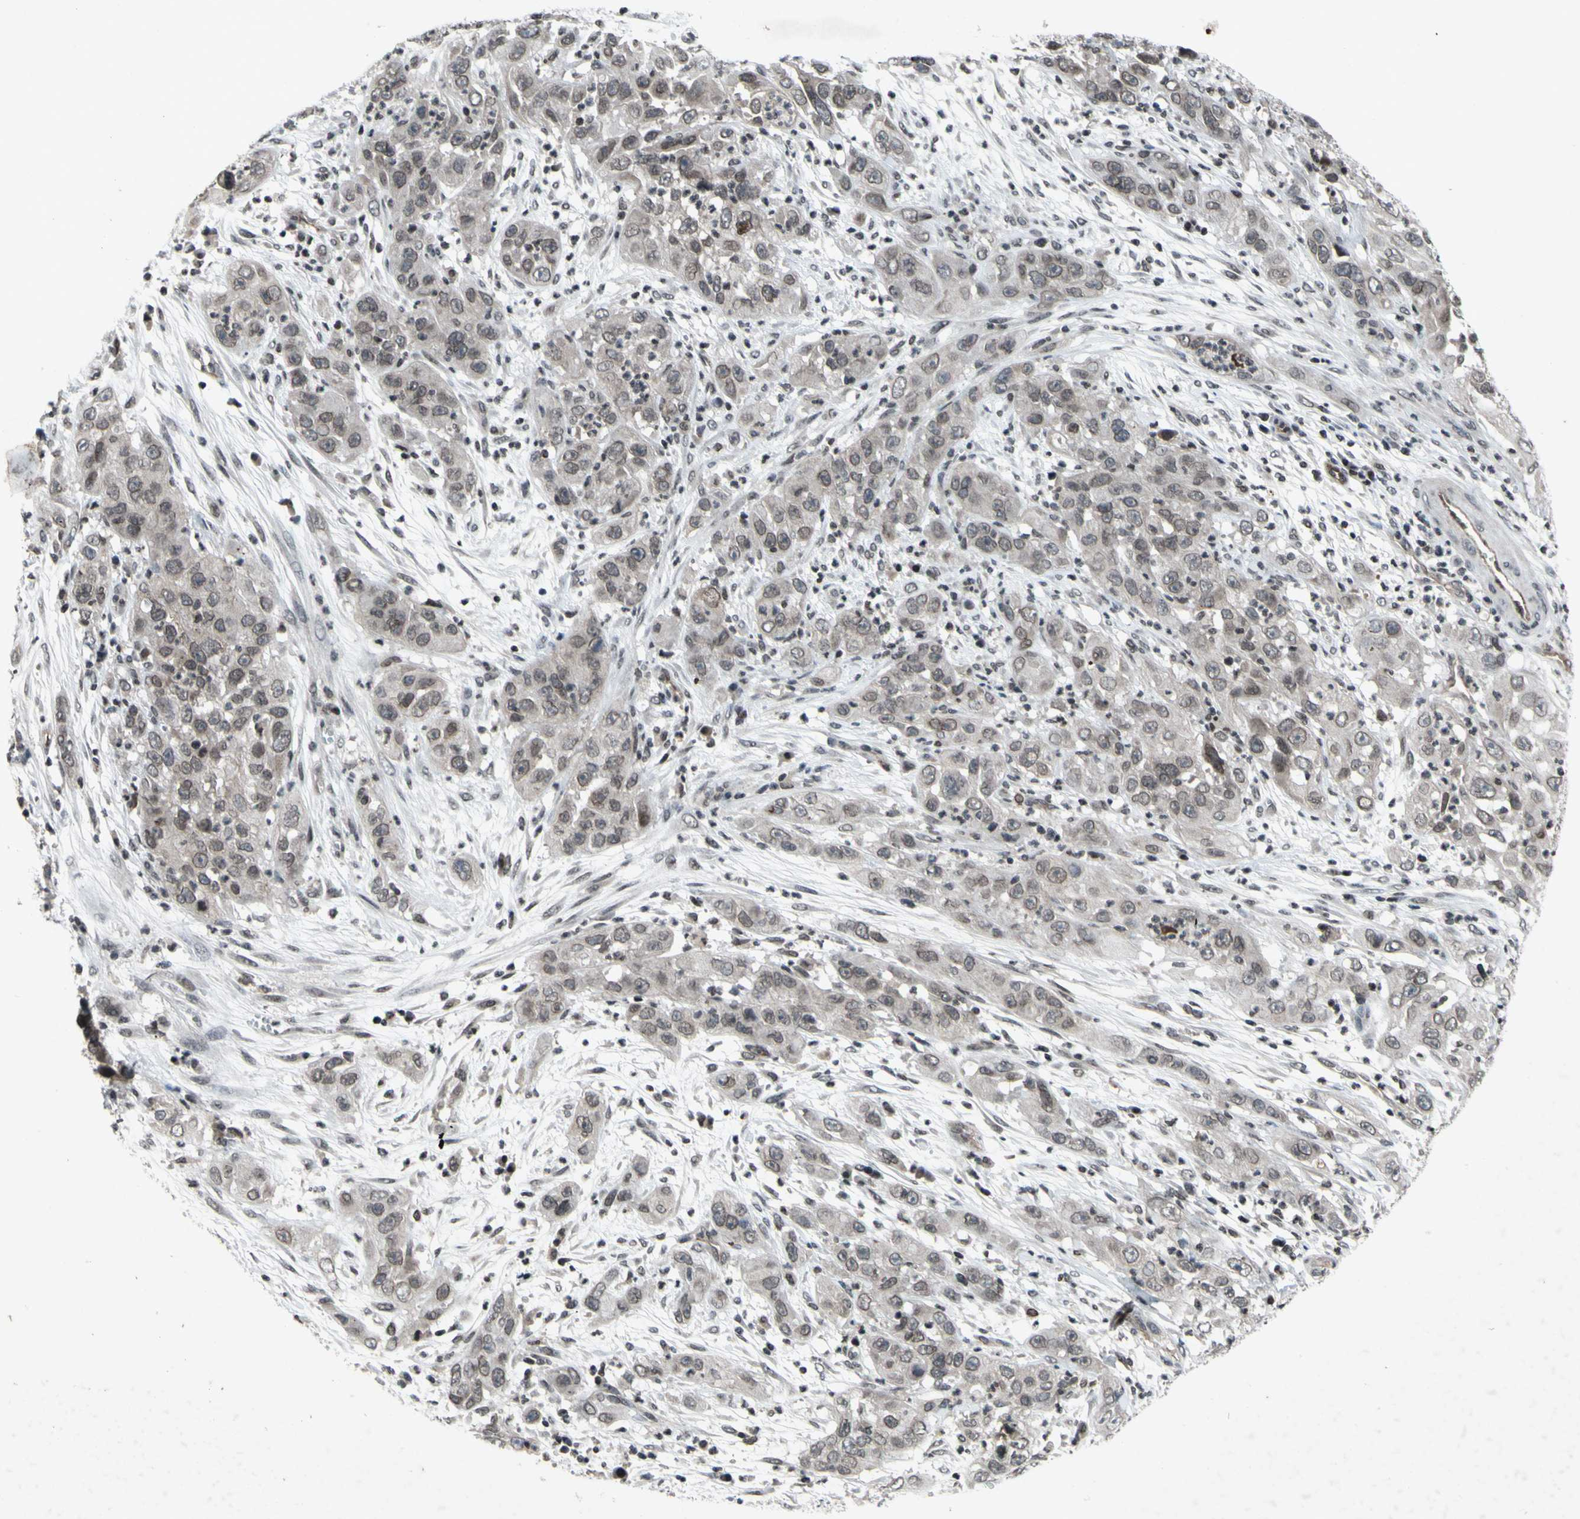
{"staining": {"intensity": "weak", "quantity": "25%-75%", "location": "cytoplasmic/membranous,nuclear"}, "tissue": "cervical cancer", "cell_type": "Tumor cells", "image_type": "cancer", "snomed": [{"axis": "morphology", "description": "Squamous cell carcinoma, NOS"}, {"axis": "topography", "description": "Cervix"}], "caption": "IHC (DAB (3,3'-diaminobenzidine)) staining of human cervical cancer (squamous cell carcinoma) displays weak cytoplasmic/membranous and nuclear protein positivity in about 25%-75% of tumor cells.", "gene": "XPO1", "patient": {"sex": "female", "age": 32}}